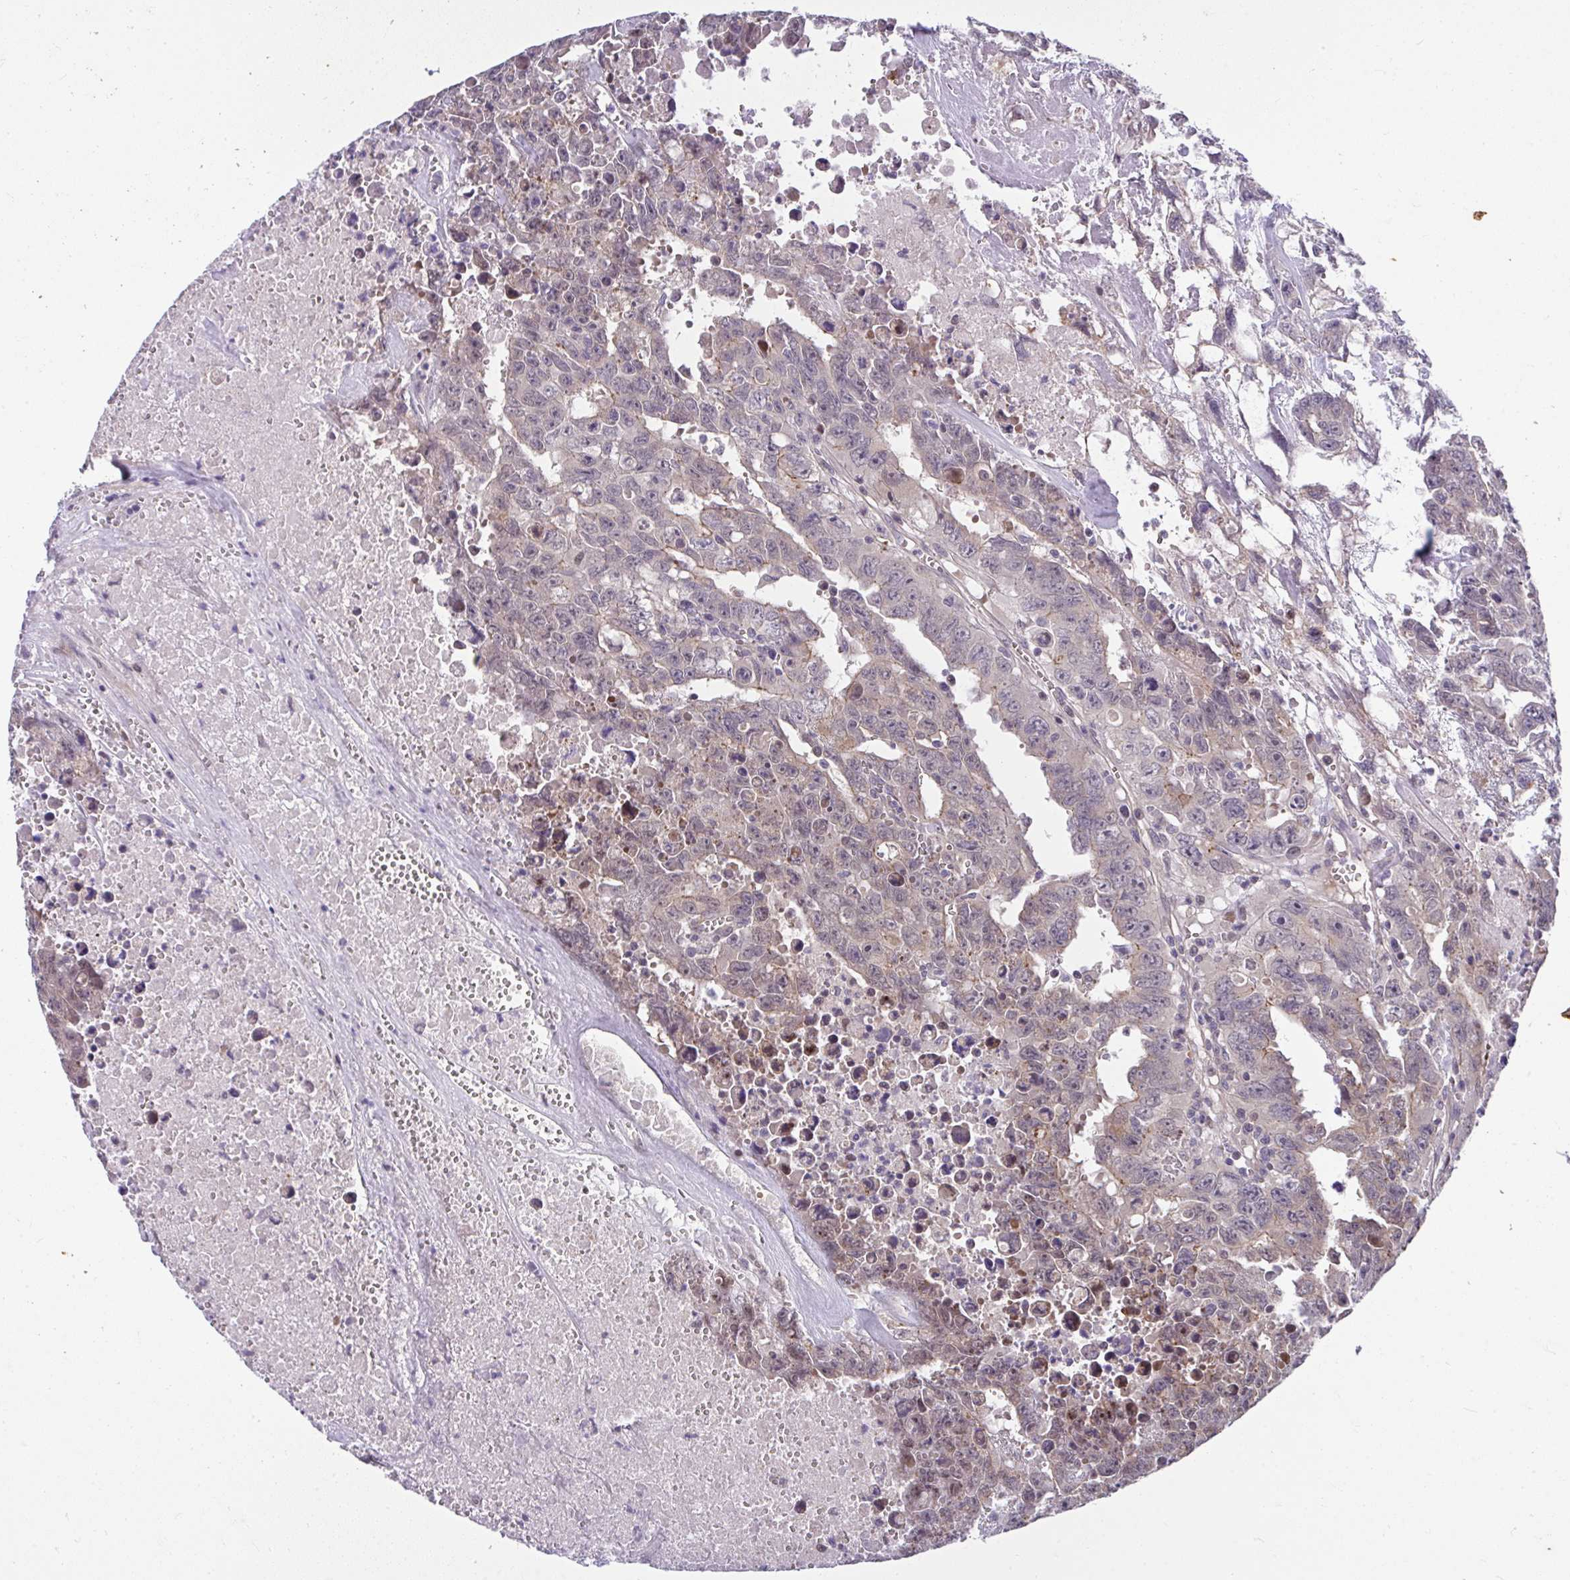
{"staining": {"intensity": "weak", "quantity": "<25%", "location": "cytoplasmic/membranous"}, "tissue": "testis cancer", "cell_type": "Tumor cells", "image_type": "cancer", "snomed": [{"axis": "morphology", "description": "Carcinoma, Embryonal, NOS"}, {"axis": "topography", "description": "Testis"}], "caption": "Immunohistochemical staining of testis cancer (embryonal carcinoma) demonstrates no significant positivity in tumor cells.", "gene": "RDH14", "patient": {"sex": "male", "age": 24}}